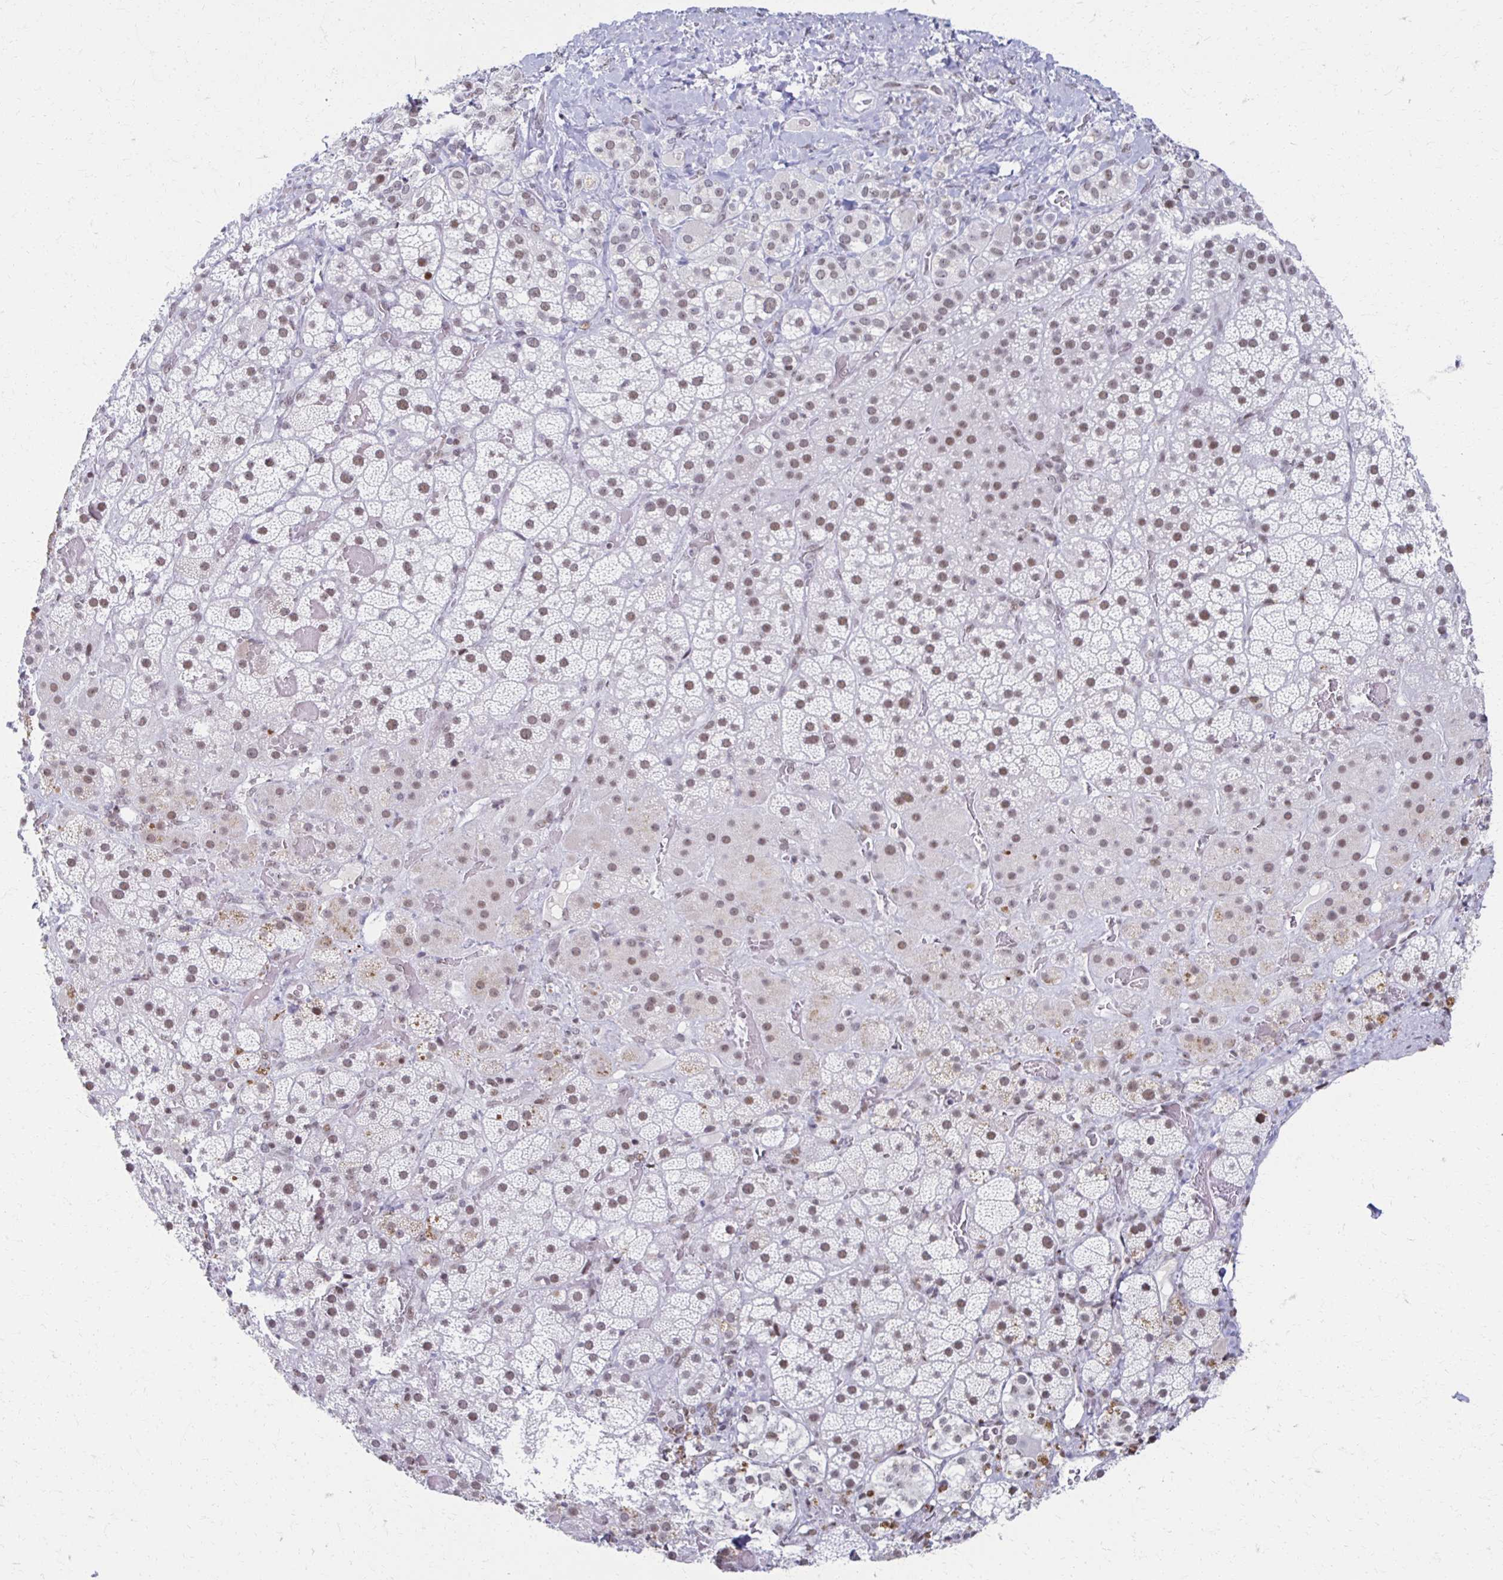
{"staining": {"intensity": "weak", "quantity": "25%-75%", "location": "nuclear"}, "tissue": "adrenal gland", "cell_type": "Glandular cells", "image_type": "normal", "snomed": [{"axis": "morphology", "description": "Normal tissue, NOS"}, {"axis": "topography", "description": "Adrenal gland"}], "caption": "Human adrenal gland stained for a protein (brown) reveals weak nuclear positive positivity in approximately 25%-75% of glandular cells.", "gene": "IRF7", "patient": {"sex": "male", "age": 57}}